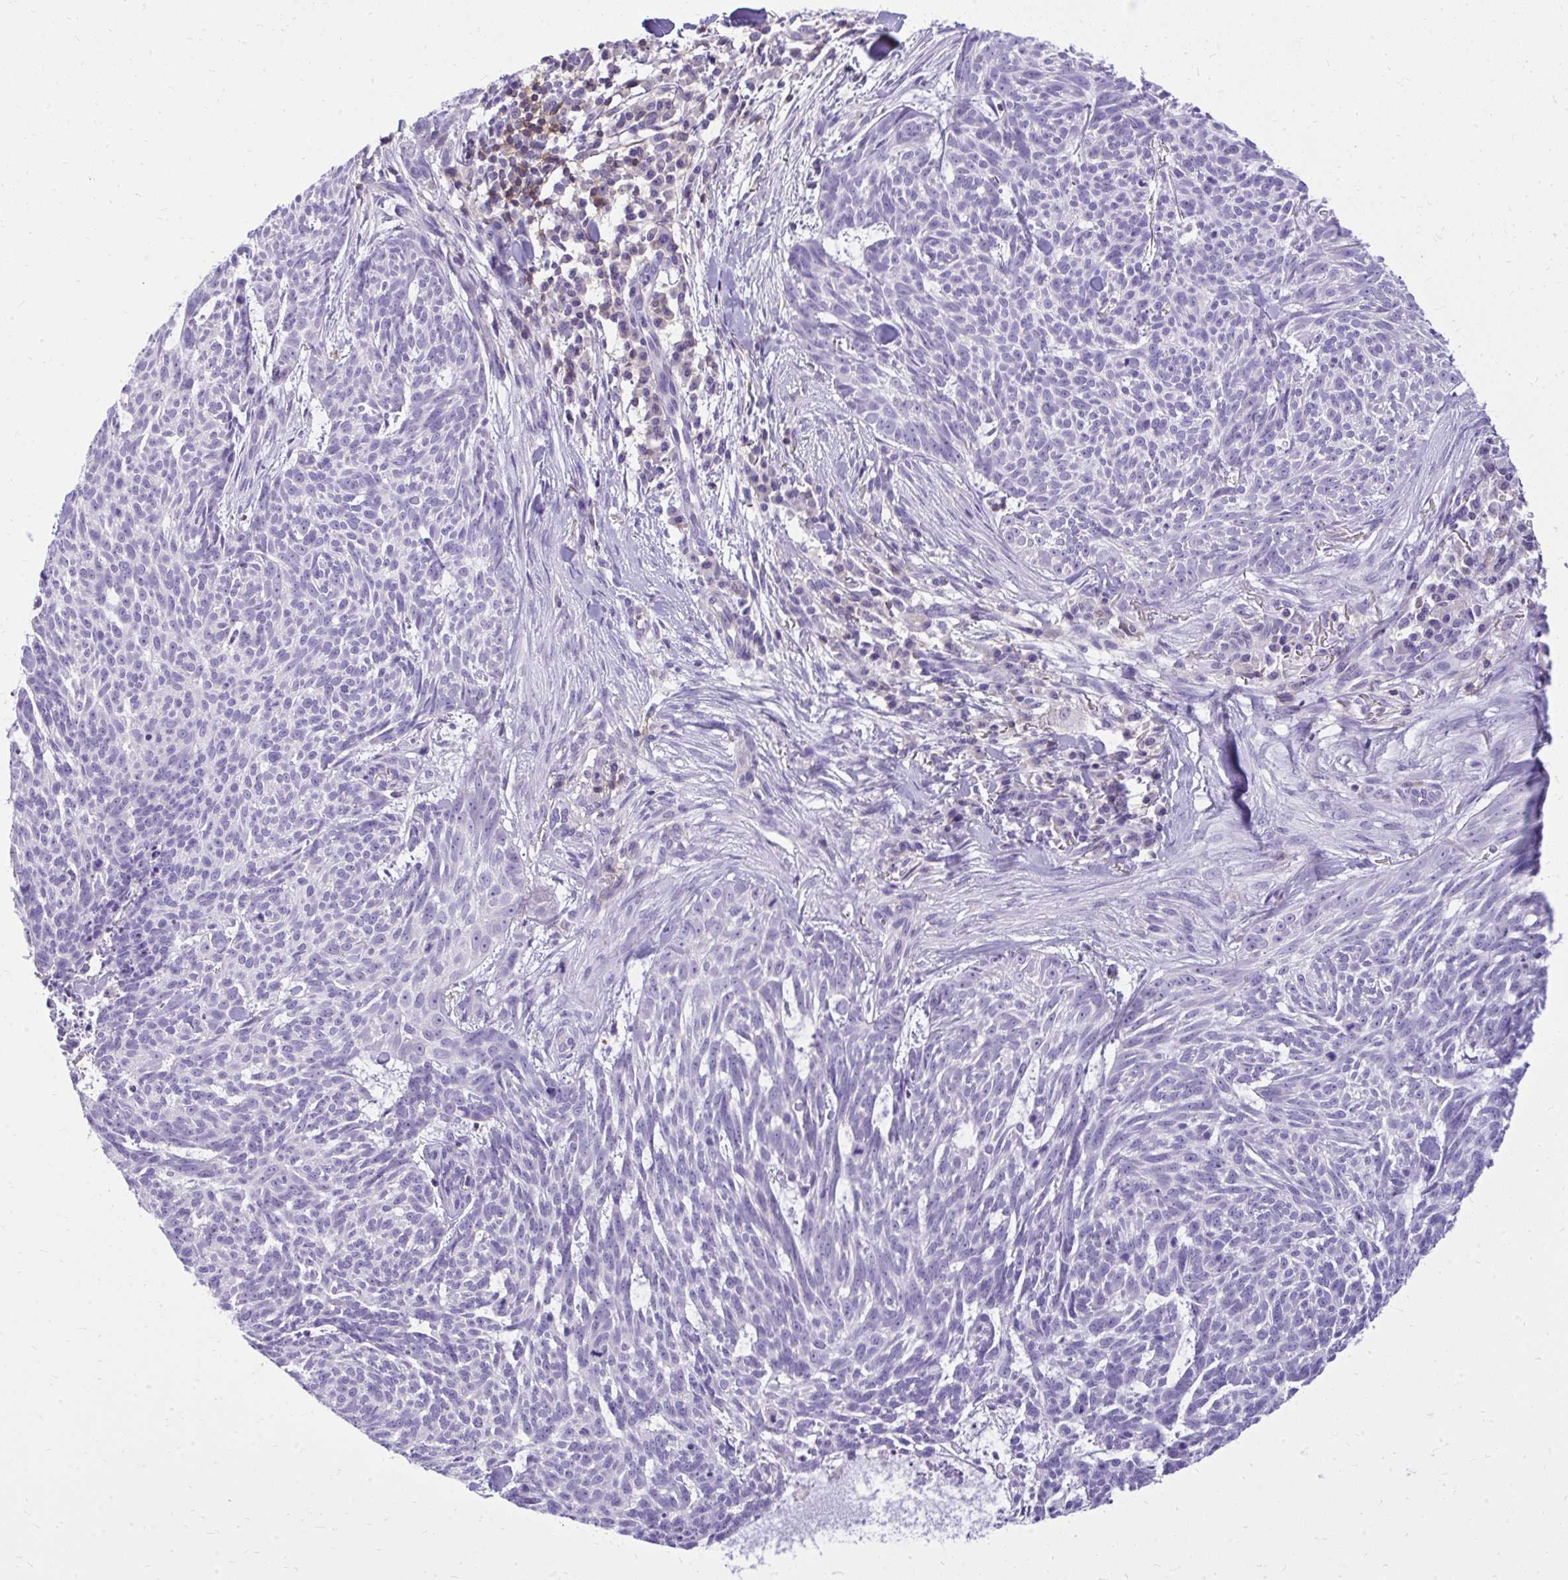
{"staining": {"intensity": "negative", "quantity": "none", "location": "none"}, "tissue": "skin cancer", "cell_type": "Tumor cells", "image_type": "cancer", "snomed": [{"axis": "morphology", "description": "Basal cell carcinoma"}, {"axis": "topography", "description": "Skin"}], "caption": "The micrograph reveals no significant expression in tumor cells of skin cancer (basal cell carcinoma).", "gene": "GPRIN3", "patient": {"sex": "female", "age": 93}}